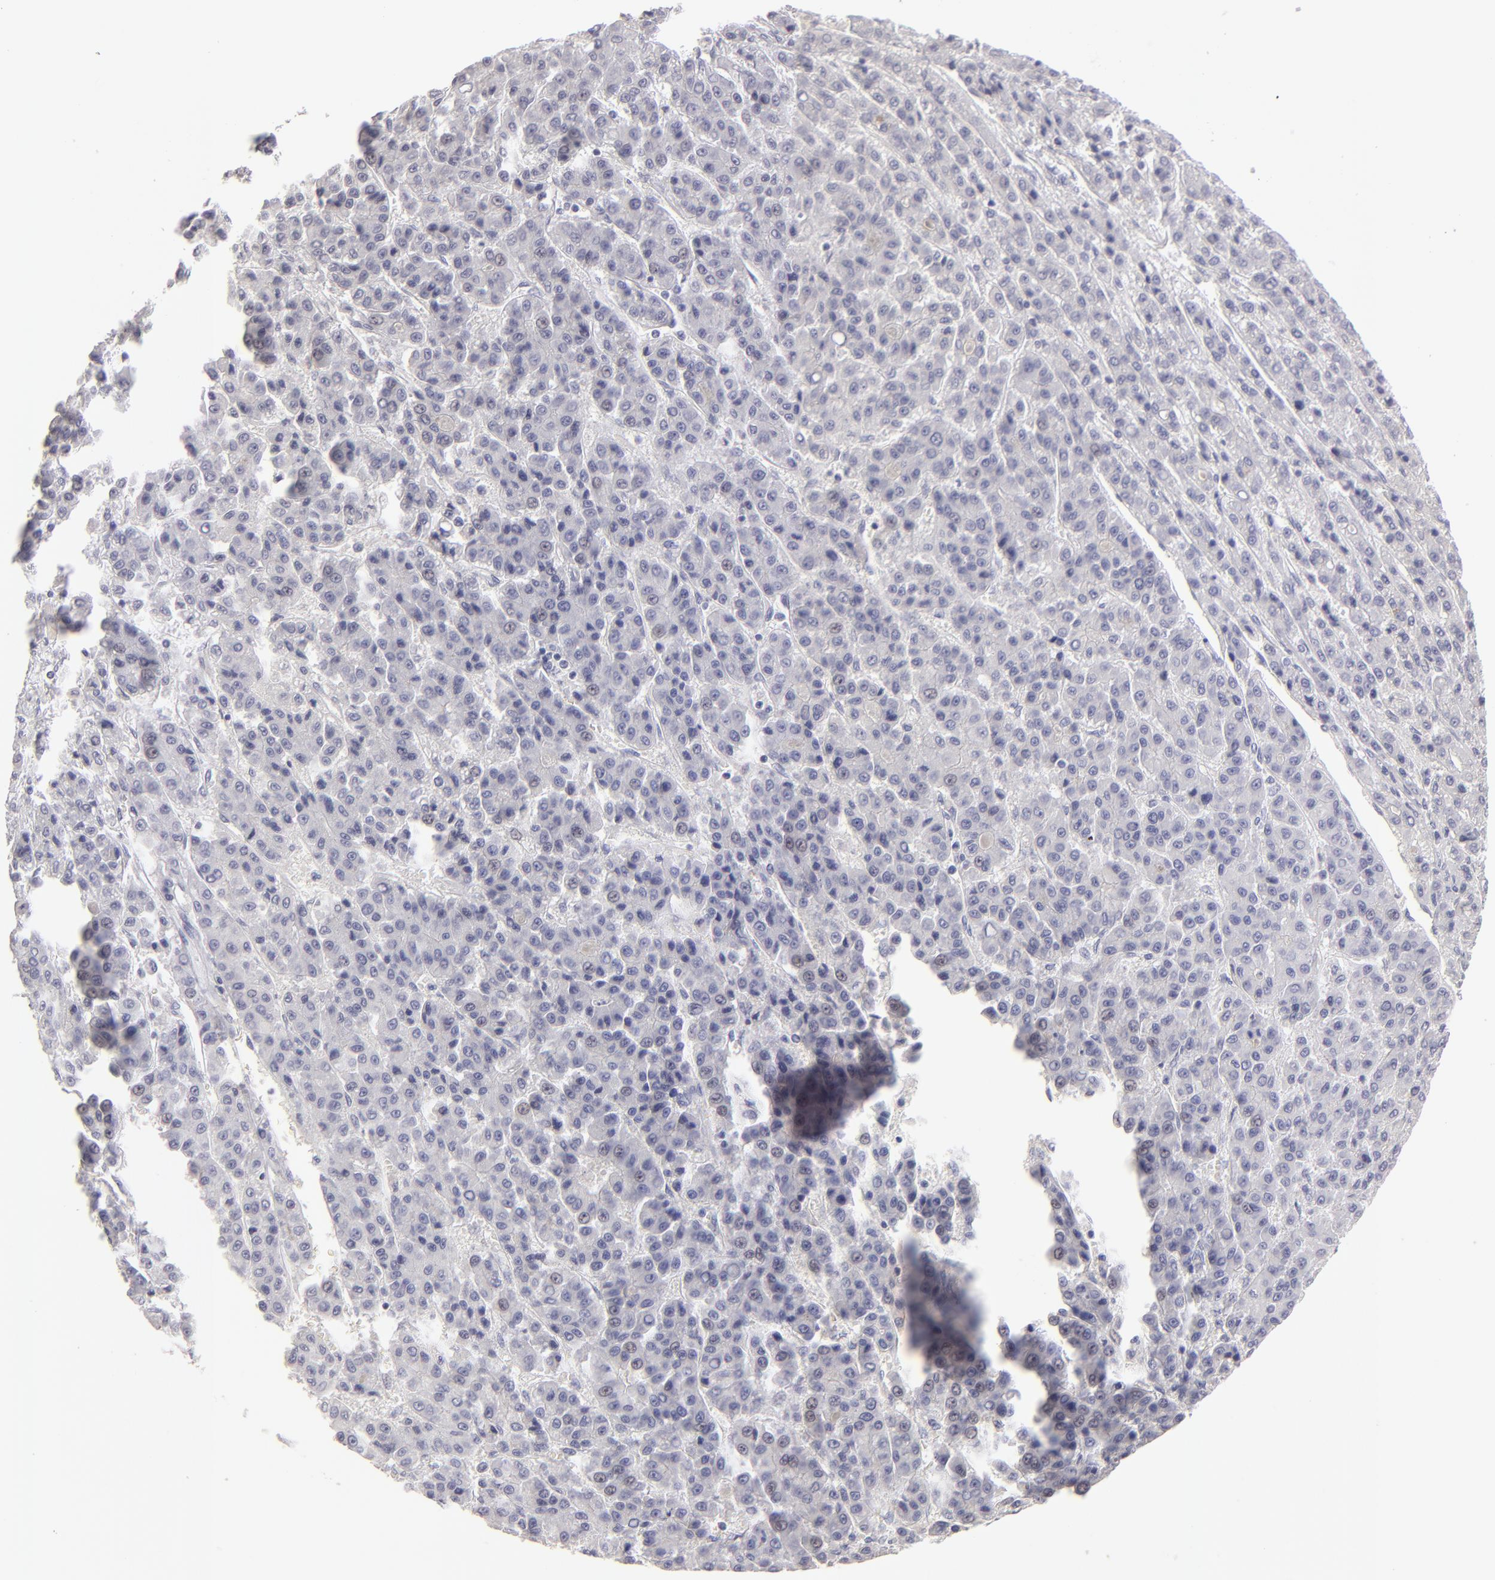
{"staining": {"intensity": "negative", "quantity": "none", "location": "none"}, "tissue": "liver cancer", "cell_type": "Tumor cells", "image_type": "cancer", "snomed": [{"axis": "morphology", "description": "Carcinoma, Hepatocellular, NOS"}, {"axis": "topography", "description": "Liver"}], "caption": "The micrograph shows no significant expression in tumor cells of liver cancer (hepatocellular carcinoma).", "gene": "ABCC4", "patient": {"sex": "male", "age": 70}}